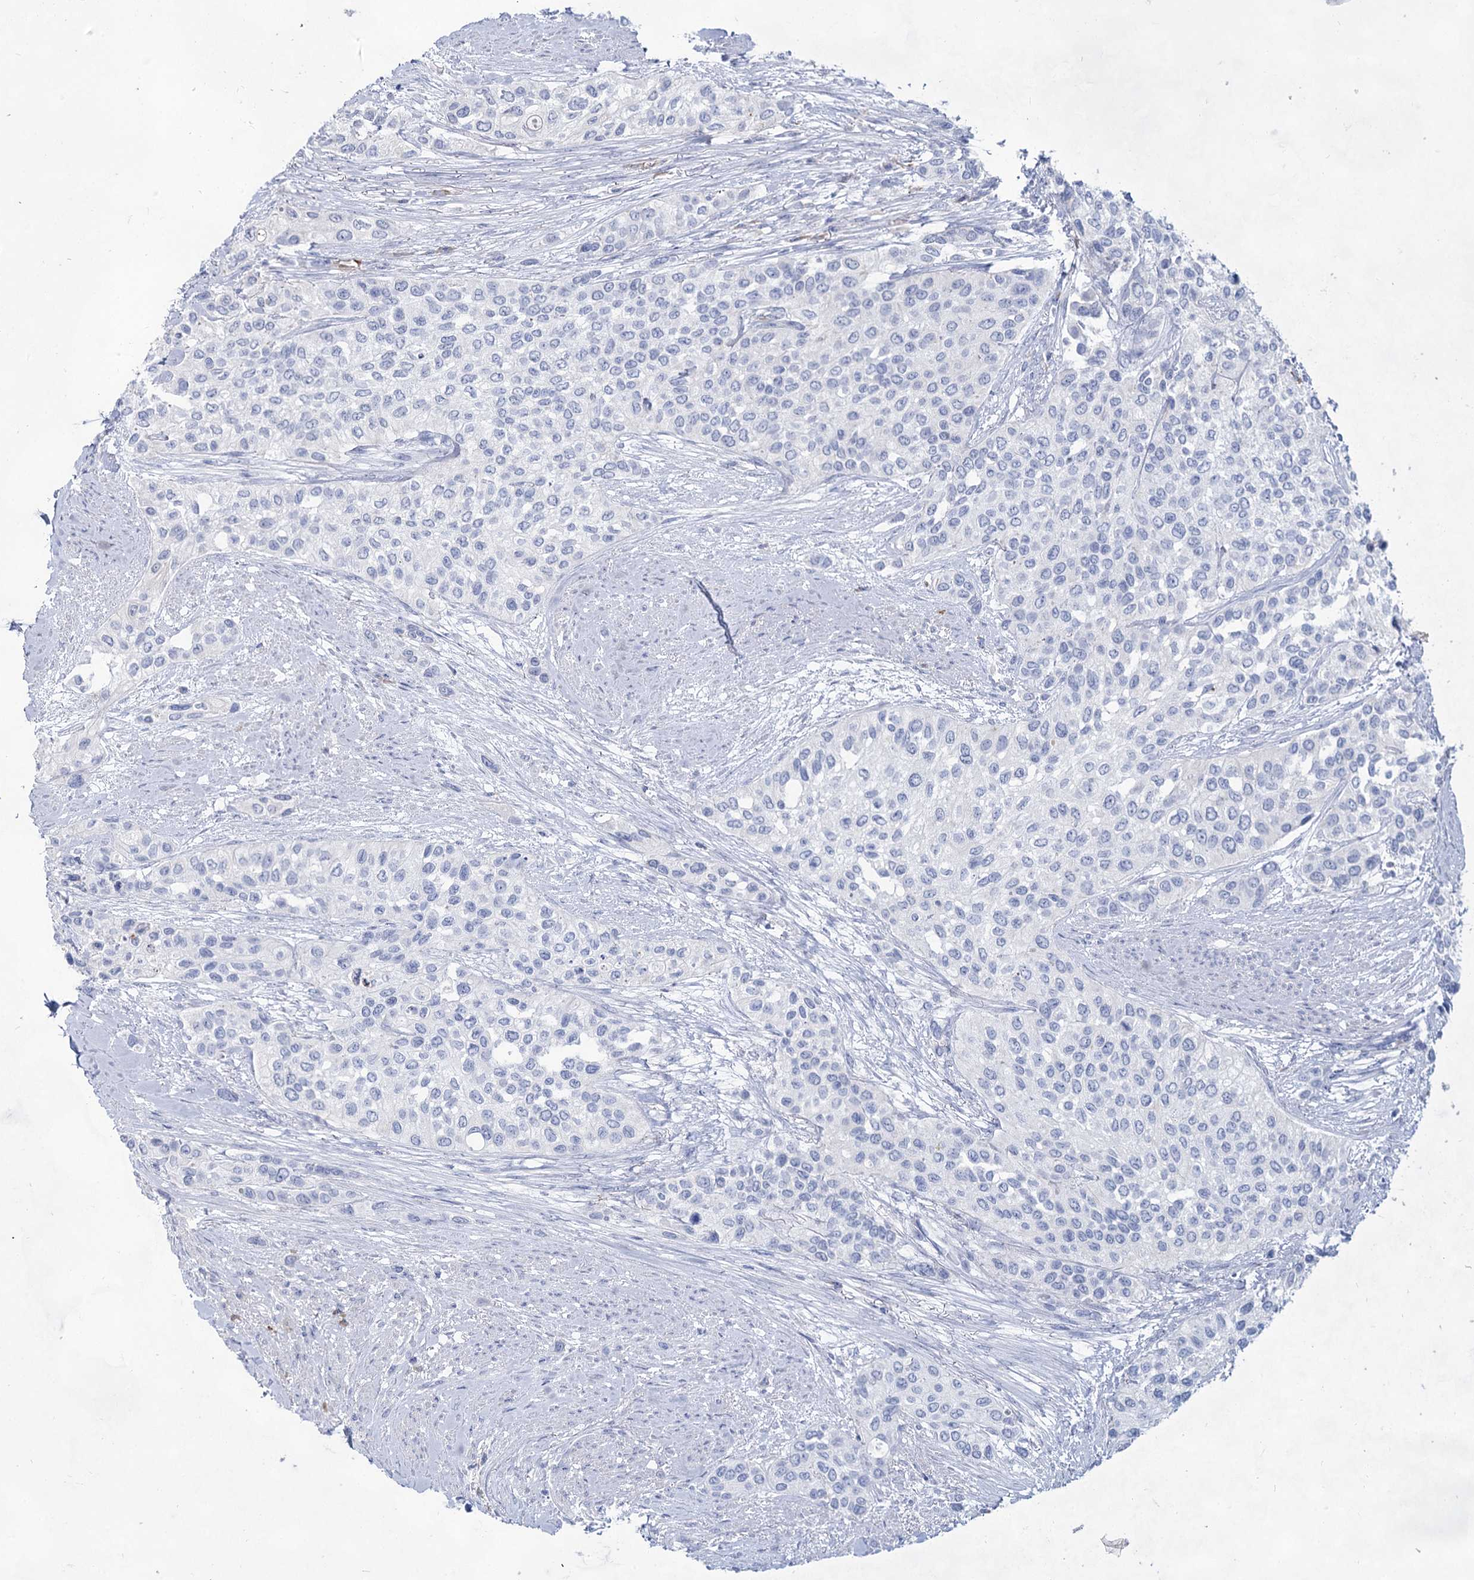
{"staining": {"intensity": "negative", "quantity": "none", "location": "none"}, "tissue": "urothelial cancer", "cell_type": "Tumor cells", "image_type": "cancer", "snomed": [{"axis": "morphology", "description": "Normal tissue, NOS"}, {"axis": "morphology", "description": "Urothelial carcinoma, High grade"}, {"axis": "topography", "description": "Vascular tissue"}, {"axis": "topography", "description": "Urinary bladder"}], "caption": "Immunohistochemistry (IHC) photomicrograph of human urothelial cancer stained for a protein (brown), which demonstrates no positivity in tumor cells.", "gene": "ACRV1", "patient": {"sex": "female", "age": 56}}